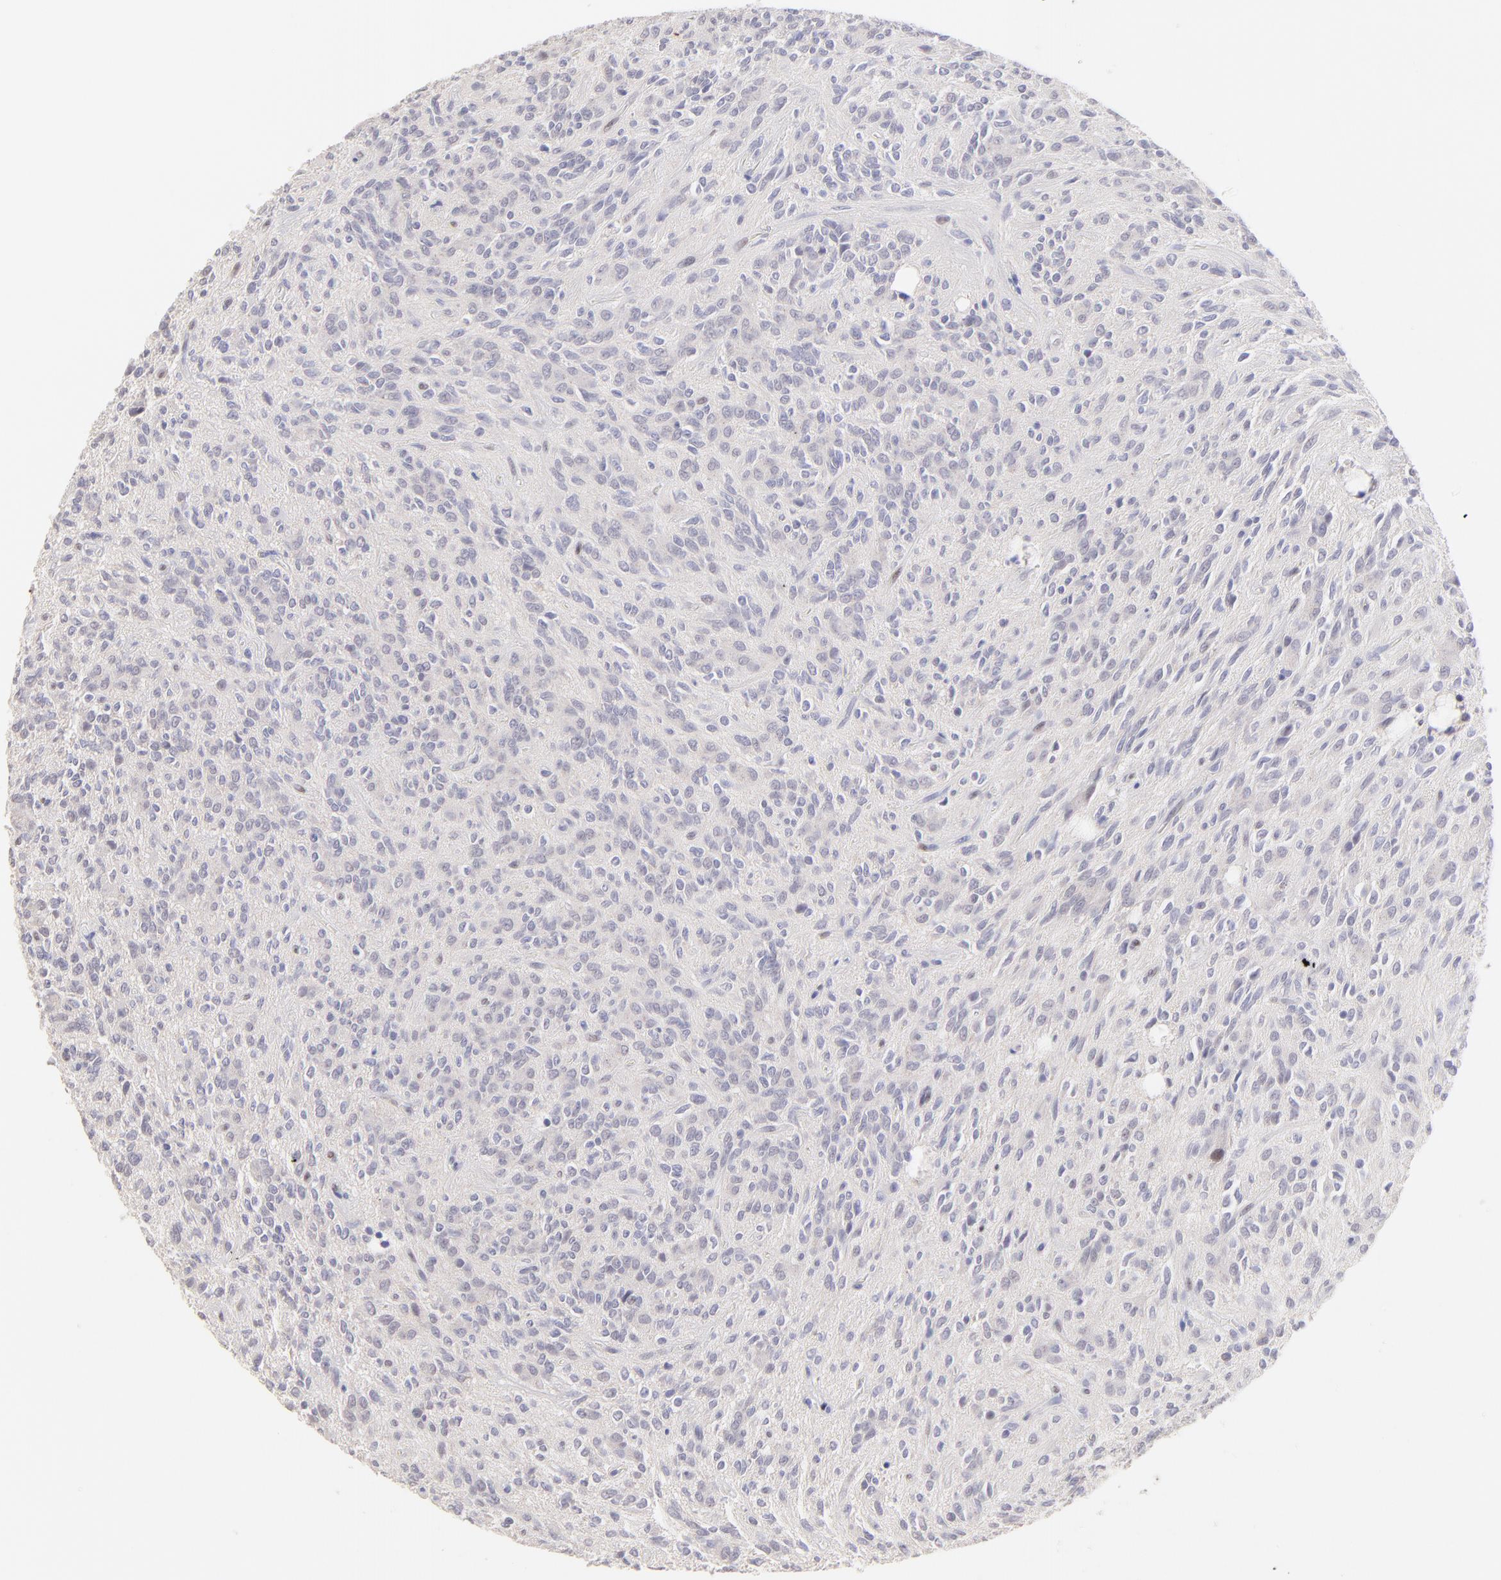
{"staining": {"intensity": "negative", "quantity": "none", "location": "none"}, "tissue": "glioma", "cell_type": "Tumor cells", "image_type": "cancer", "snomed": [{"axis": "morphology", "description": "Glioma, malignant, Low grade"}, {"axis": "topography", "description": "Brain"}], "caption": "A photomicrograph of malignant glioma (low-grade) stained for a protein displays no brown staining in tumor cells.", "gene": "KLF4", "patient": {"sex": "female", "age": 15}}